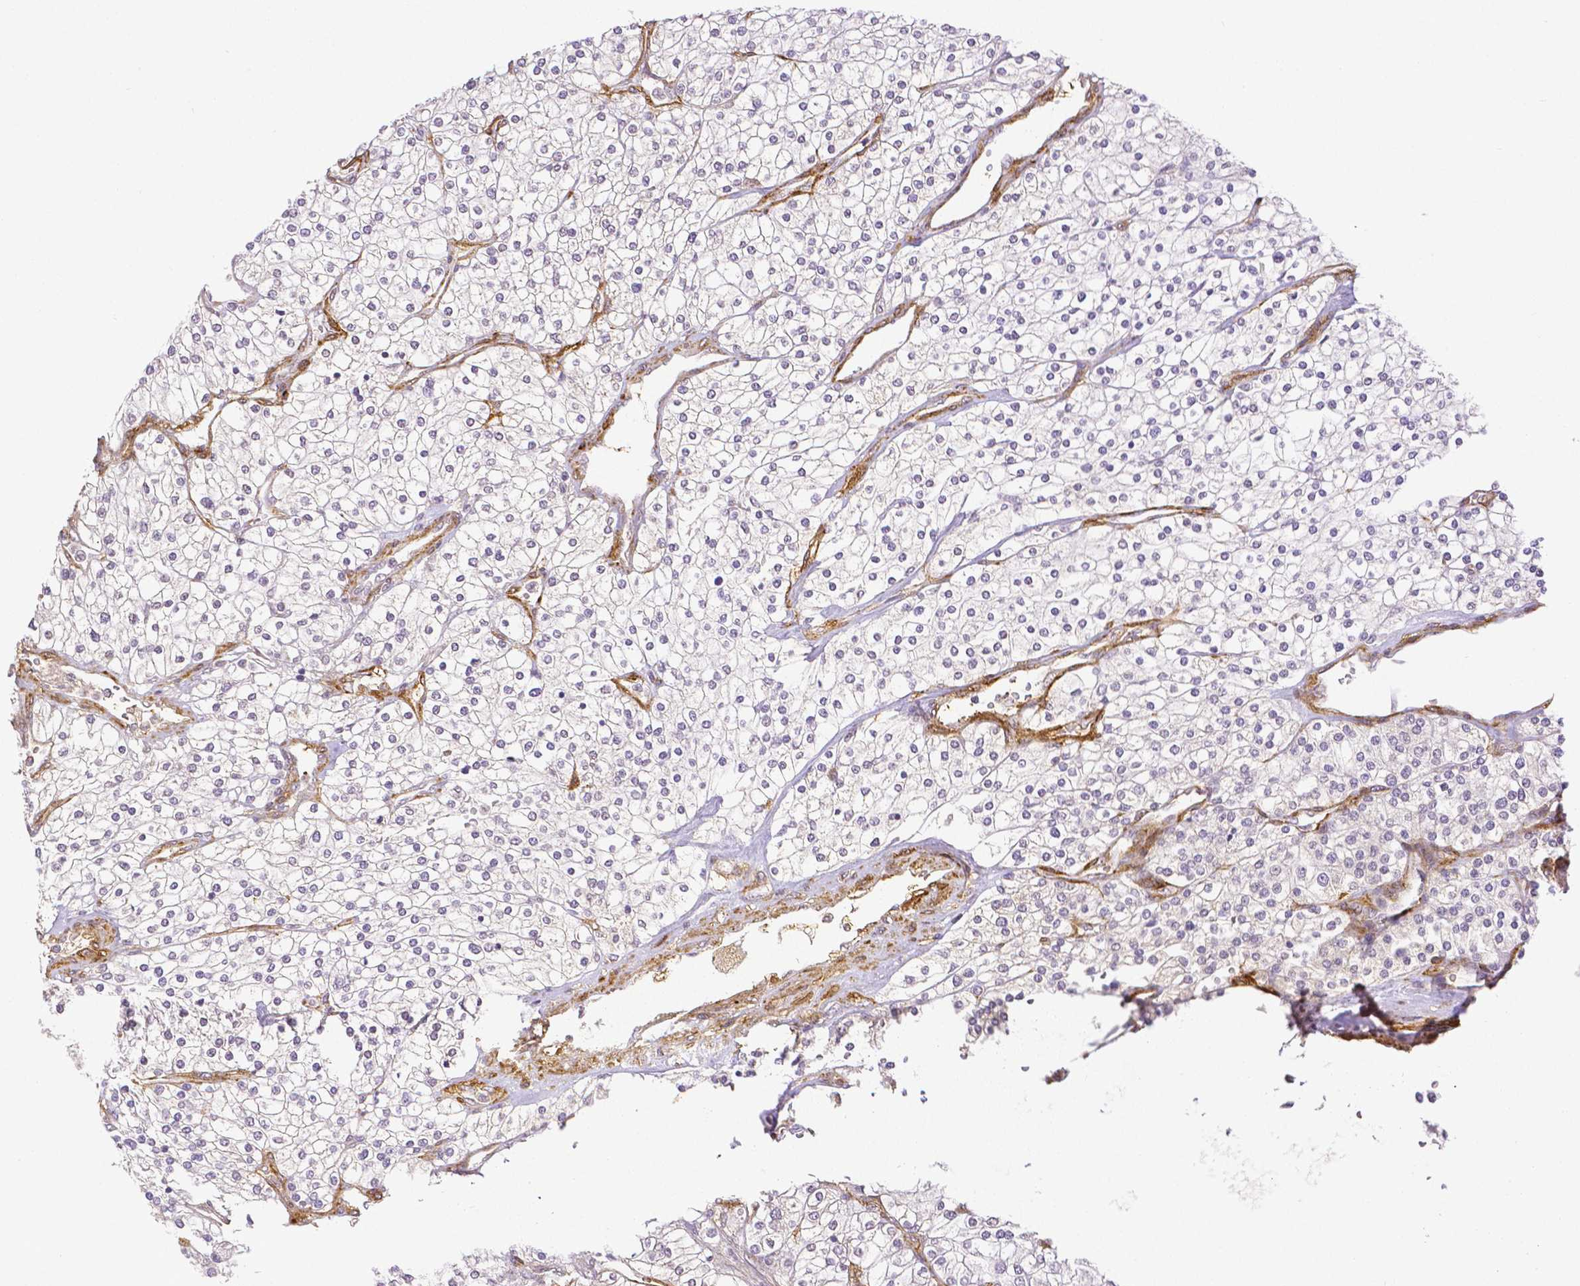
{"staining": {"intensity": "negative", "quantity": "none", "location": "none"}, "tissue": "renal cancer", "cell_type": "Tumor cells", "image_type": "cancer", "snomed": [{"axis": "morphology", "description": "Adenocarcinoma, NOS"}, {"axis": "topography", "description": "Kidney"}], "caption": "Immunohistochemical staining of human renal cancer shows no significant expression in tumor cells. Brightfield microscopy of IHC stained with DAB (brown) and hematoxylin (blue), captured at high magnification.", "gene": "THY1", "patient": {"sex": "male", "age": 80}}